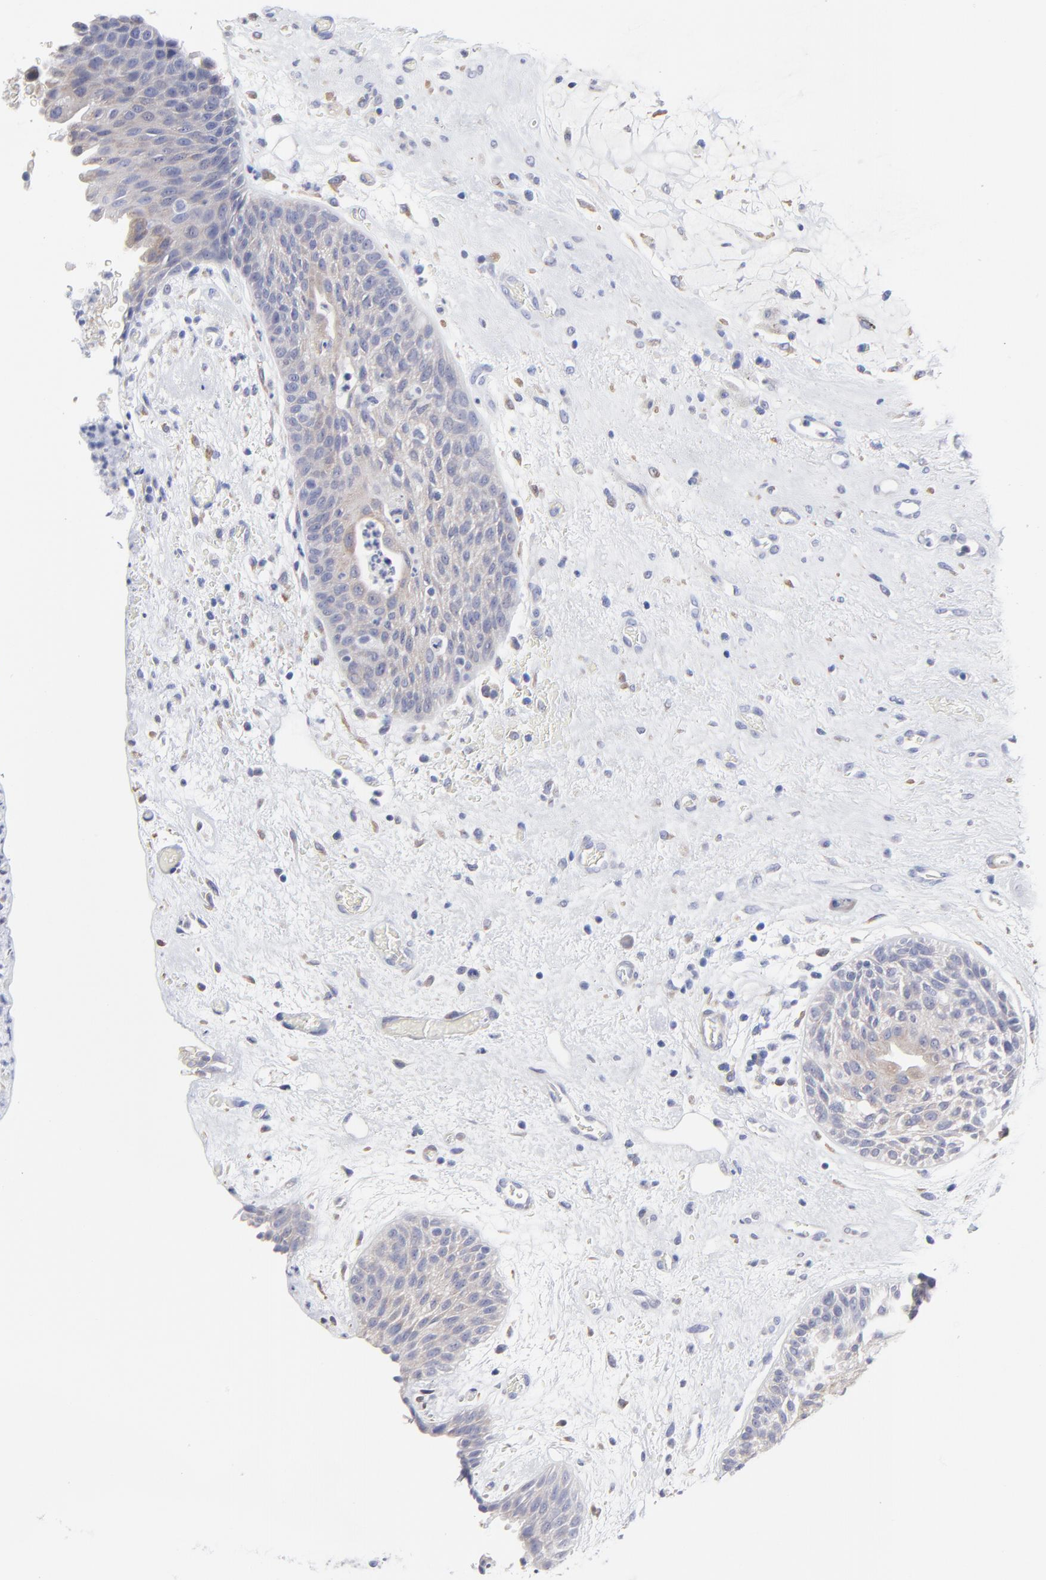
{"staining": {"intensity": "weak", "quantity": "25%-75%", "location": "cytoplasmic/membranous"}, "tissue": "urinary bladder", "cell_type": "Urothelial cells", "image_type": "normal", "snomed": [{"axis": "morphology", "description": "Normal tissue, NOS"}, {"axis": "topography", "description": "Urinary bladder"}], "caption": "This photomicrograph shows immunohistochemistry (IHC) staining of benign human urinary bladder, with low weak cytoplasmic/membranous positivity in approximately 25%-75% of urothelial cells.", "gene": "DUSP9", "patient": {"sex": "male", "age": 48}}